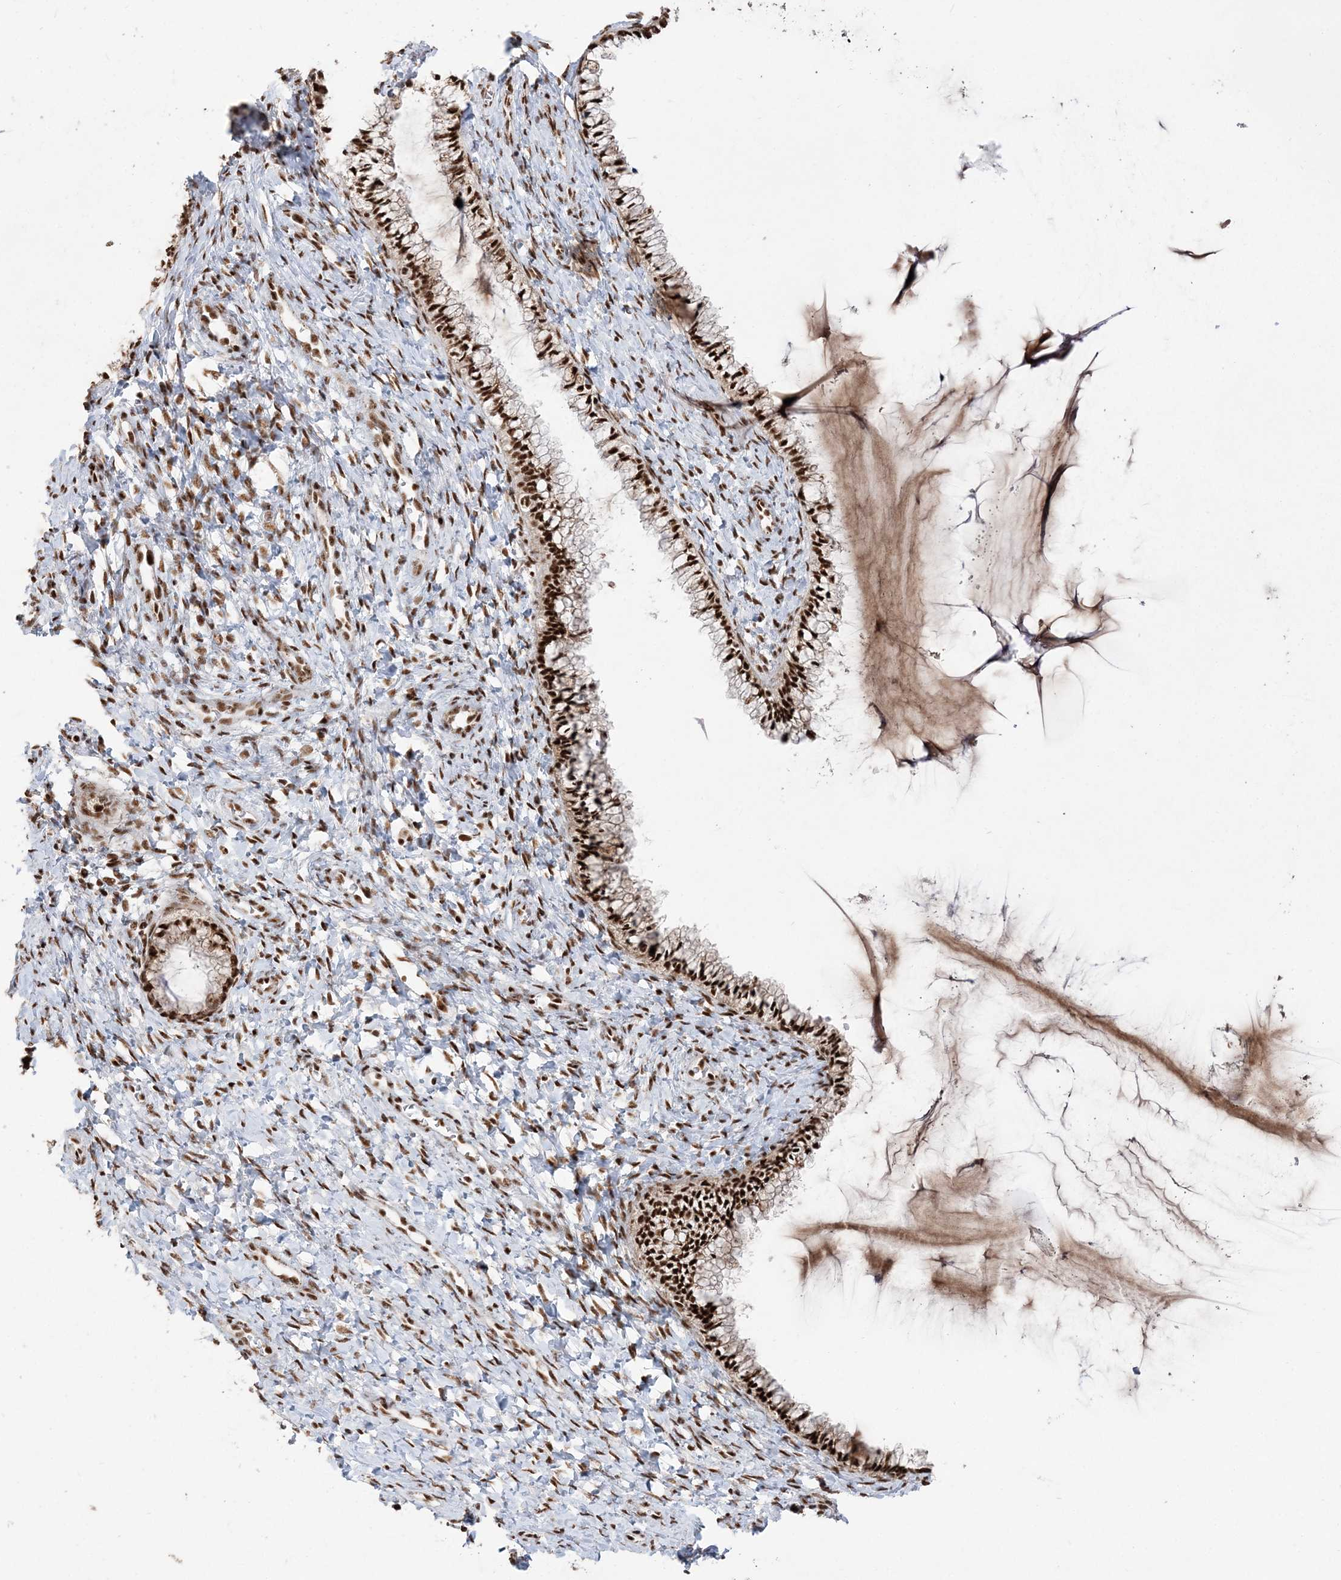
{"staining": {"intensity": "strong", "quantity": ">75%", "location": "nuclear"}, "tissue": "cervix", "cell_type": "Glandular cells", "image_type": "normal", "snomed": [{"axis": "morphology", "description": "Normal tissue, NOS"}, {"axis": "morphology", "description": "Adenocarcinoma, NOS"}, {"axis": "topography", "description": "Cervix"}], "caption": "About >75% of glandular cells in benign human cervix demonstrate strong nuclear protein expression as visualized by brown immunohistochemical staining.", "gene": "RBM17", "patient": {"sex": "female", "age": 29}}